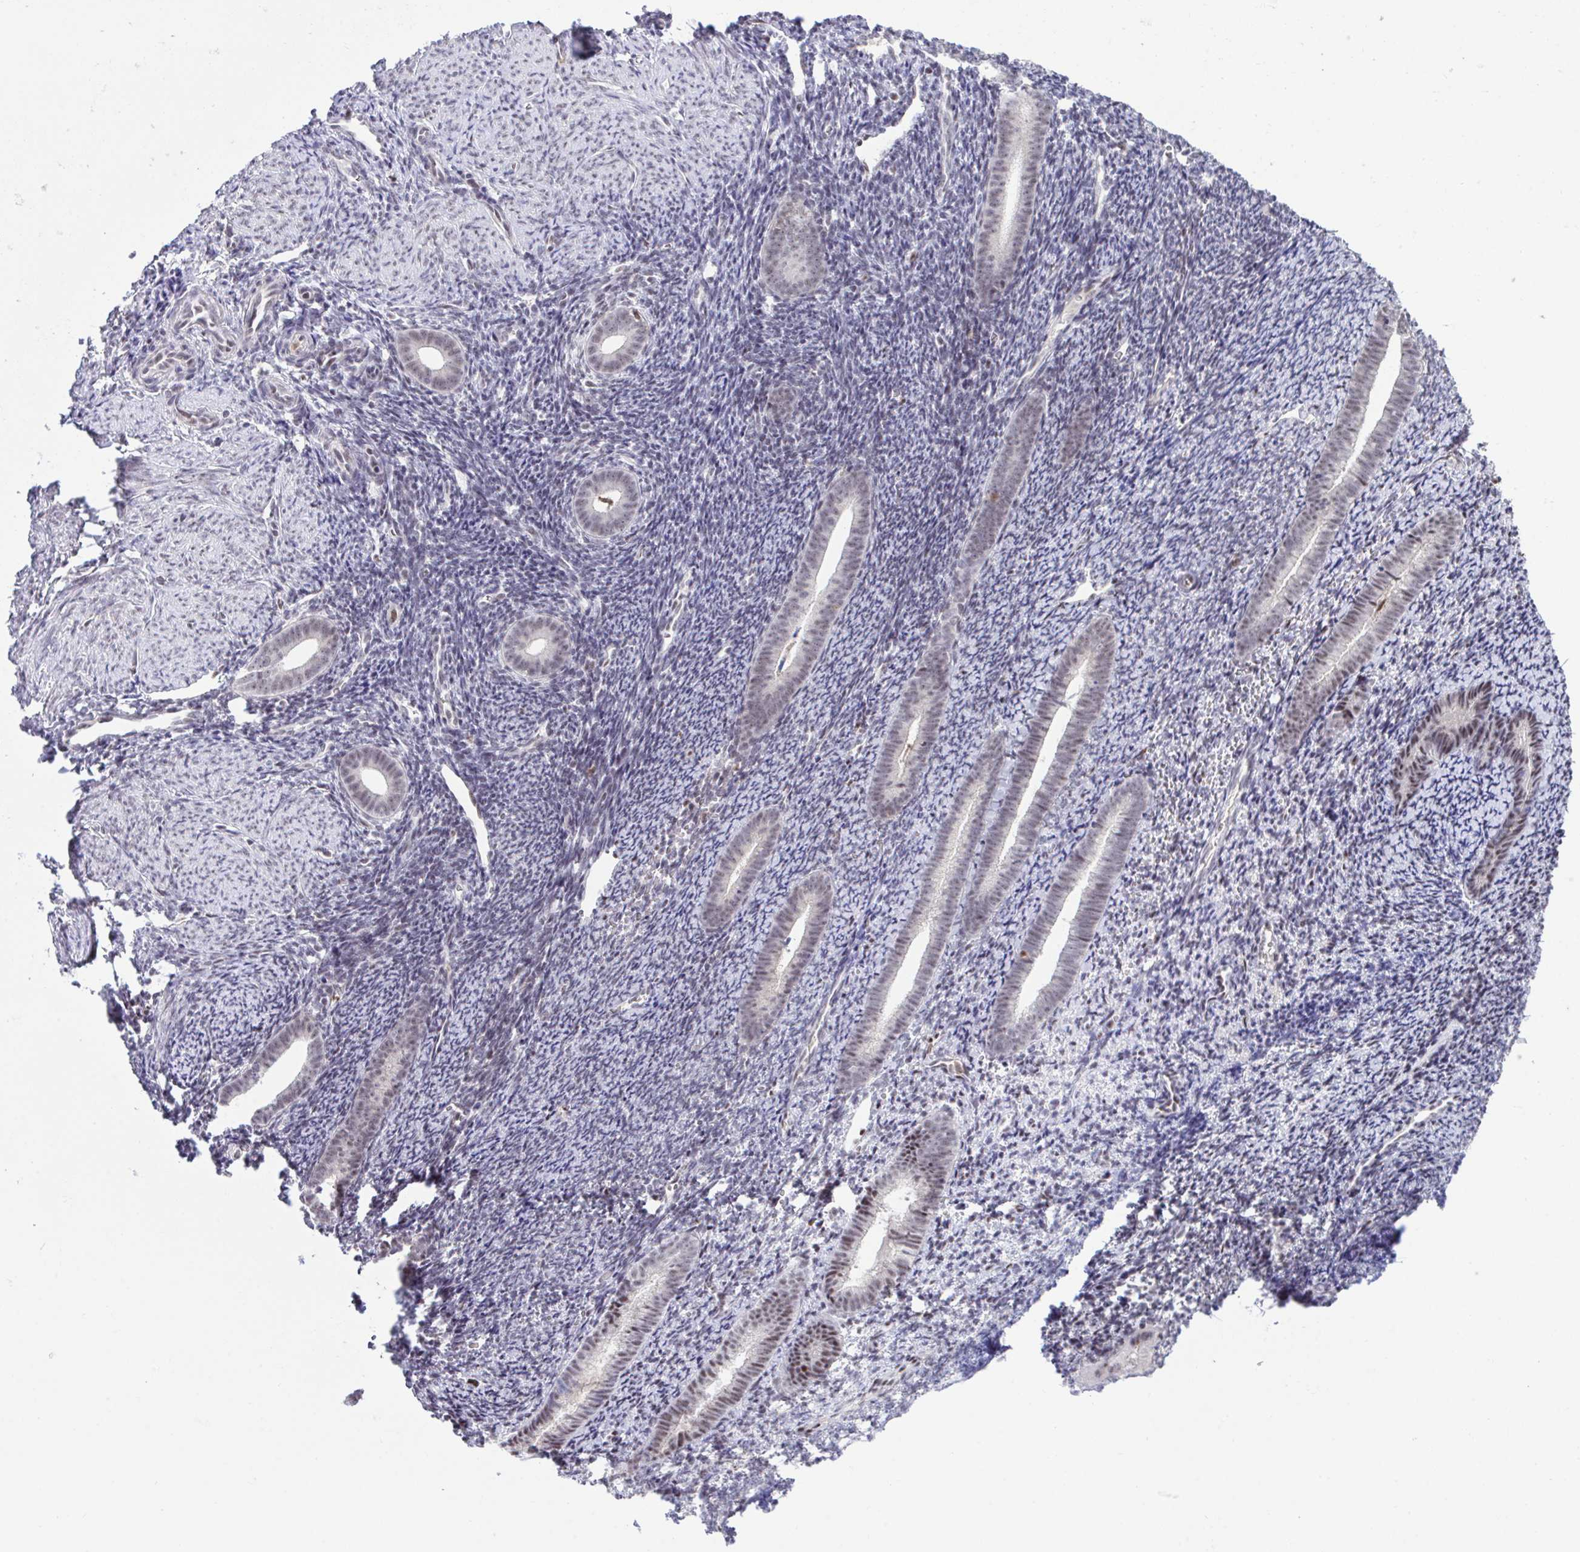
{"staining": {"intensity": "weak", "quantity": "<25%", "location": "nuclear"}, "tissue": "endometrium", "cell_type": "Cells in endometrial stroma", "image_type": "normal", "snomed": [{"axis": "morphology", "description": "Normal tissue, NOS"}, {"axis": "topography", "description": "Endometrium"}], "caption": "Photomicrograph shows no protein positivity in cells in endometrial stroma of unremarkable endometrium.", "gene": "OR6K3", "patient": {"sex": "female", "age": 39}}